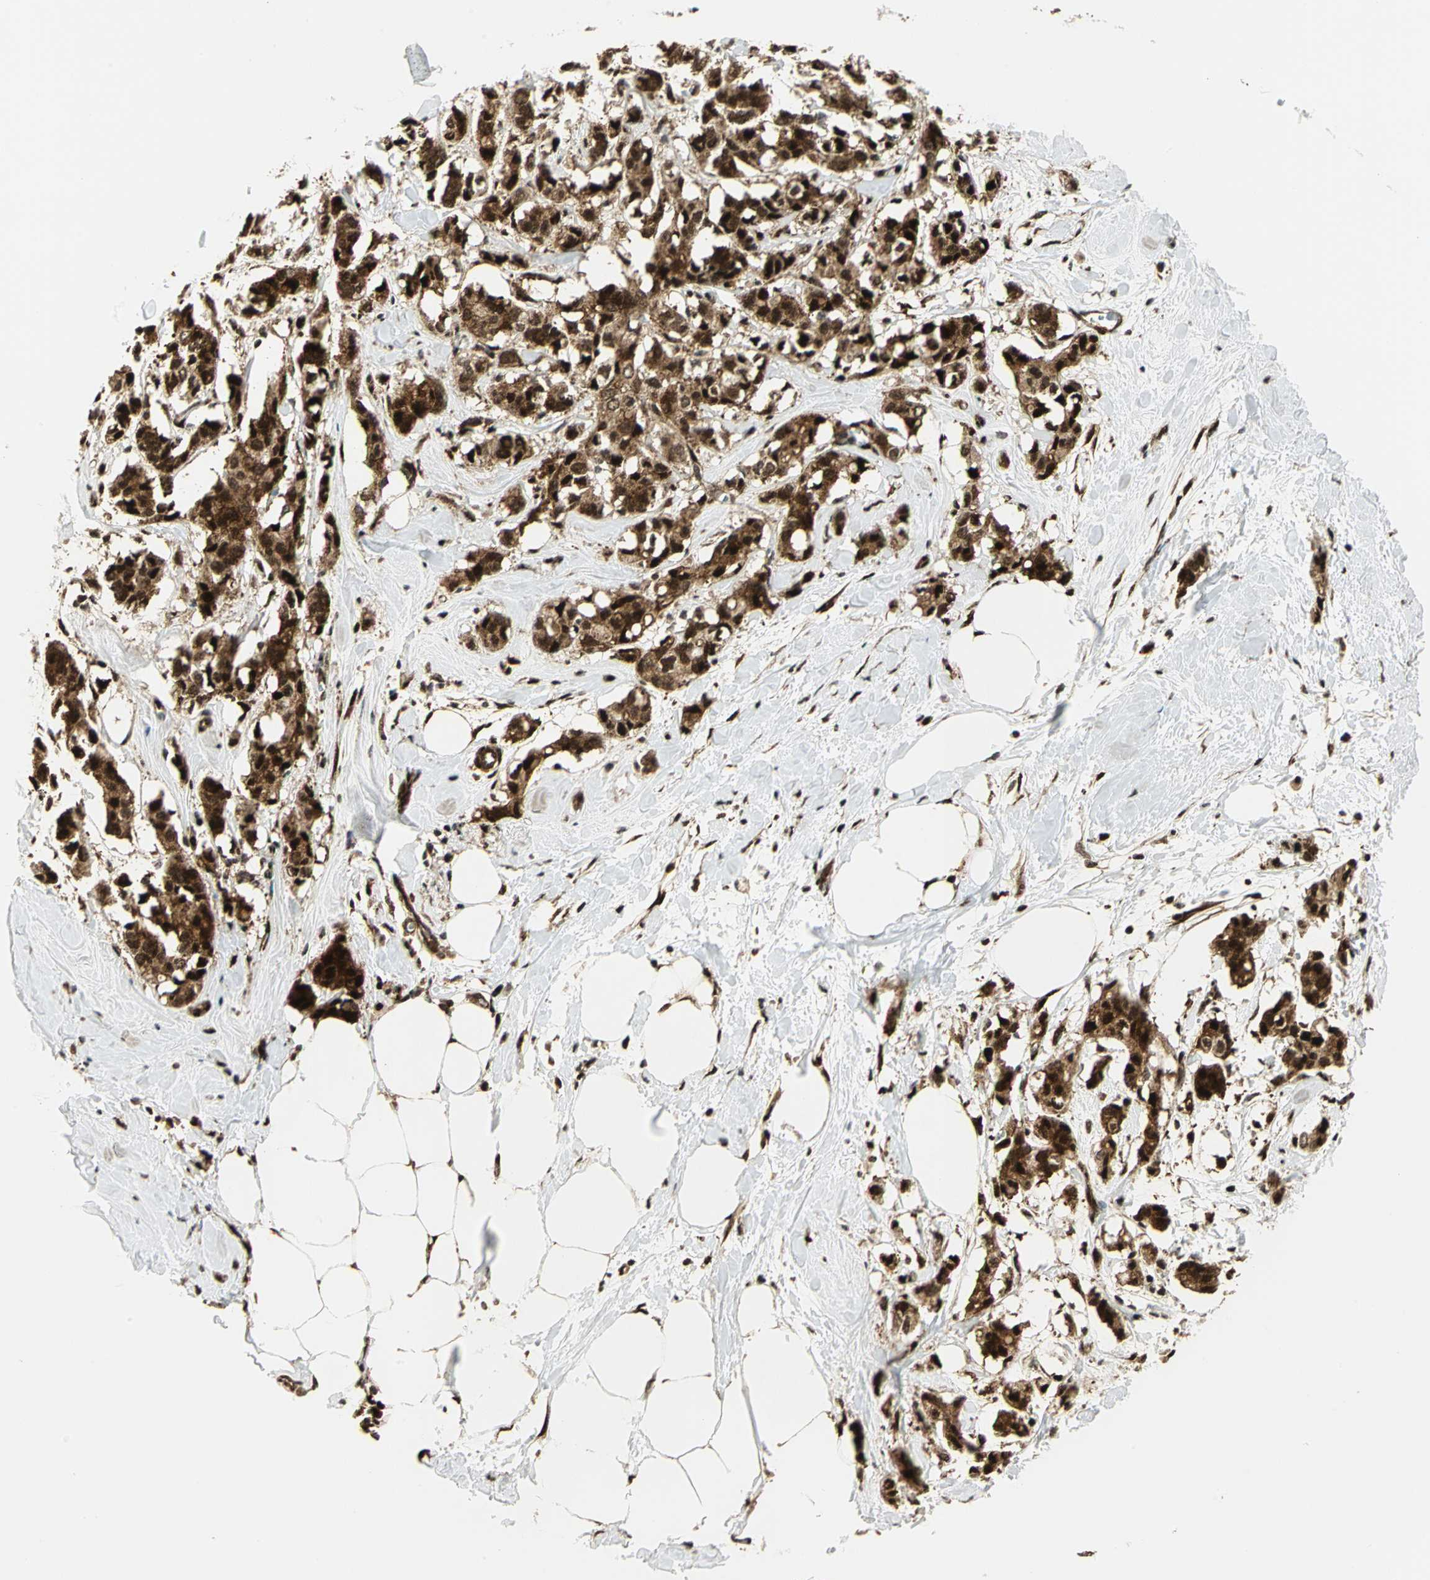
{"staining": {"intensity": "strong", "quantity": ">75%", "location": "cytoplasmic/membranous,nuclear"}, "tissue": "breast cancer", "cell_type": "Tumor cells", "image_type": "cancer", "snomed": [{"axis": "morphology", "description": "Duct carcinoma"}, {"axis": "topography", "description": "Breast"}], "caption": "The photomicrograph shows a brown stain indicating the presence of a protein in the cytoplasmic/membranous and nuclear of tumor cells in breast cancer.", "gene": "COPS5", "patient": {"sex": "female", "age": 84}}